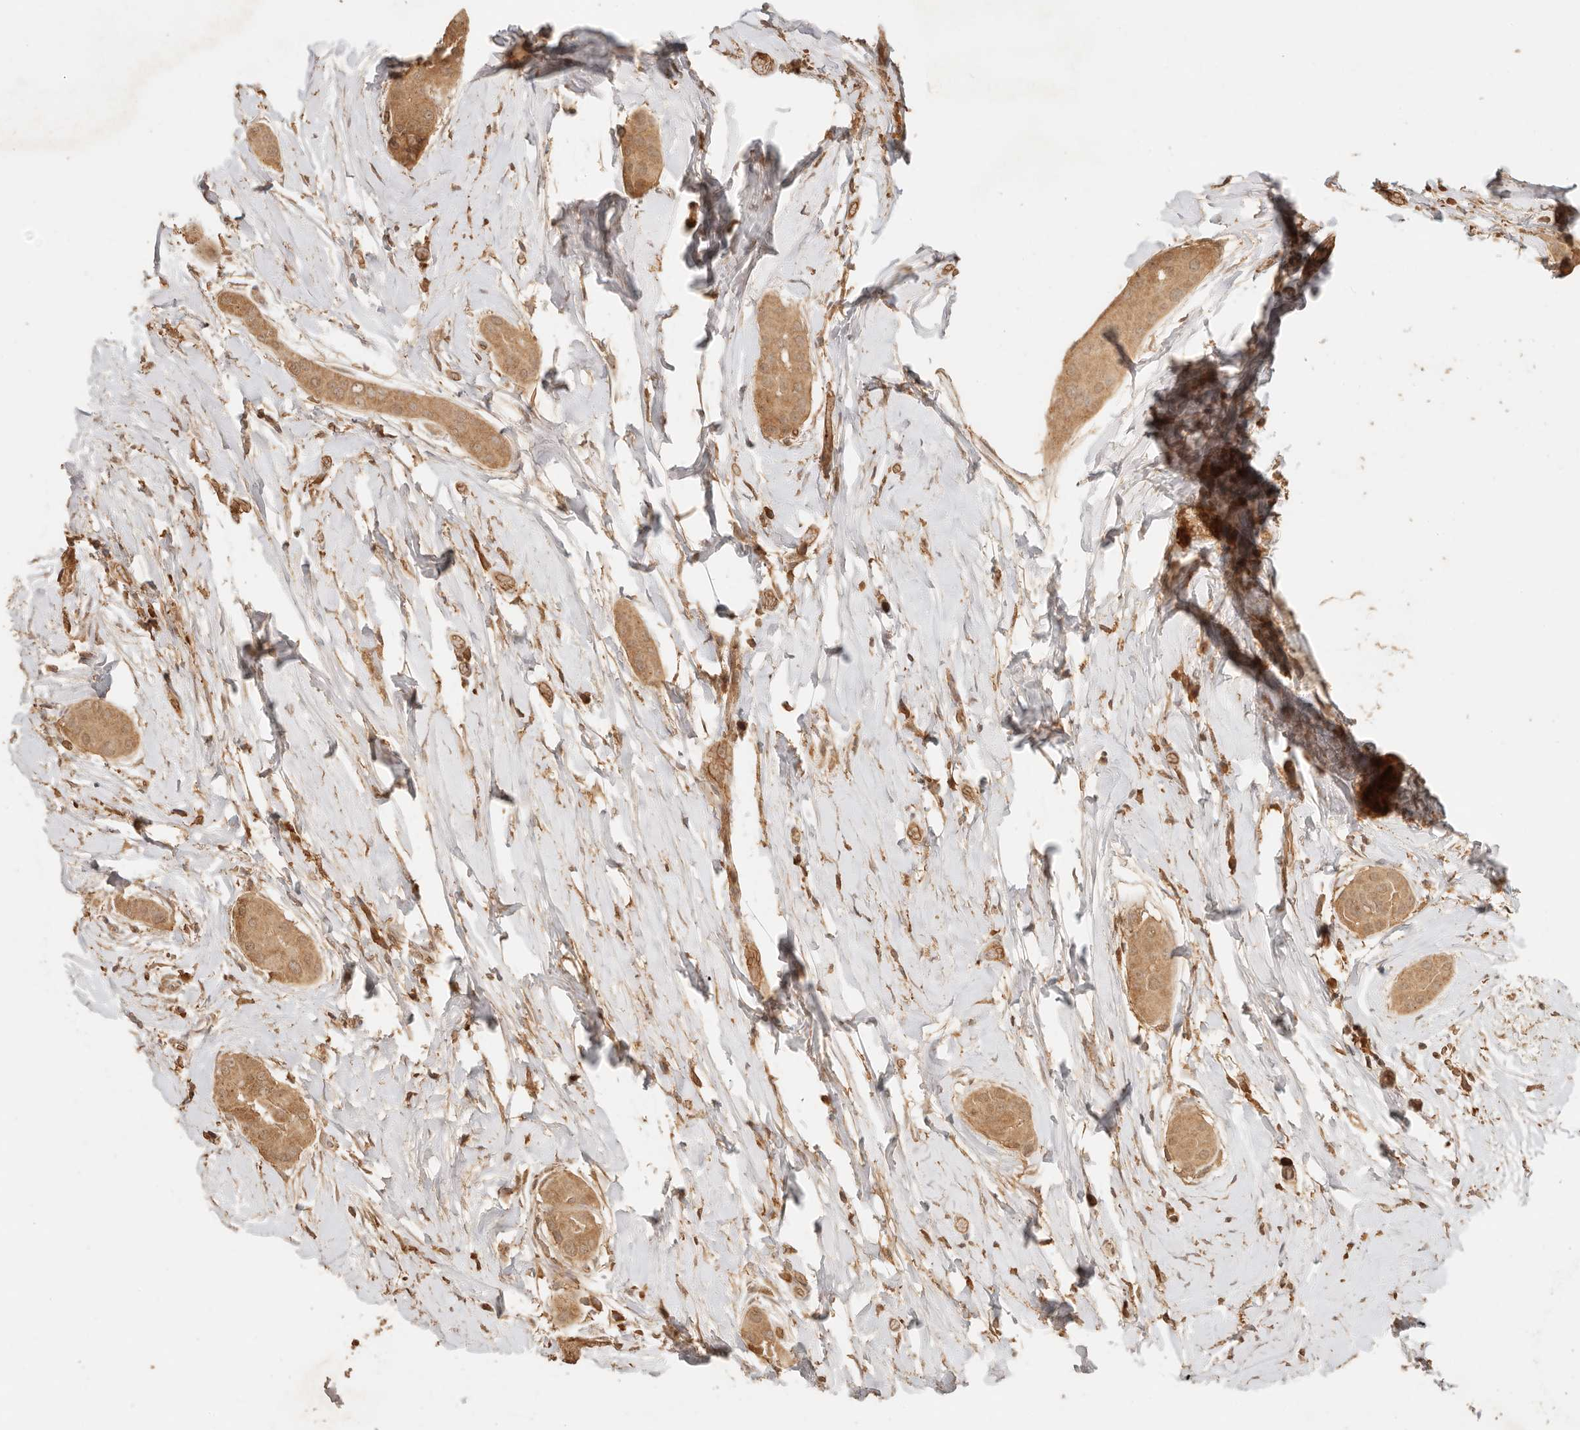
{"staining": {"intensity": "moderate", "quantity": ">75%", "location": "cytoplasmic/membranous,nuclear"}, "tissue": "thyroid cancer", "cell_type": "Tumor cells", "image_type": "cancer", "snomed": [{"axis": "morphology", "description": "Papillary adenocarcinoma, NOS"}, {"axis": "topography", "description": "Thyroid gland"}], "caption": "This is an image of immunohistochemistry staining of thyroid papillary adenocarcinoma, which shows moderate staining in the cytoplasmic/membranous and nuclear of tumor cells.", "gene": "INTS11", "patient": {"sex": "male", "age": 33}}